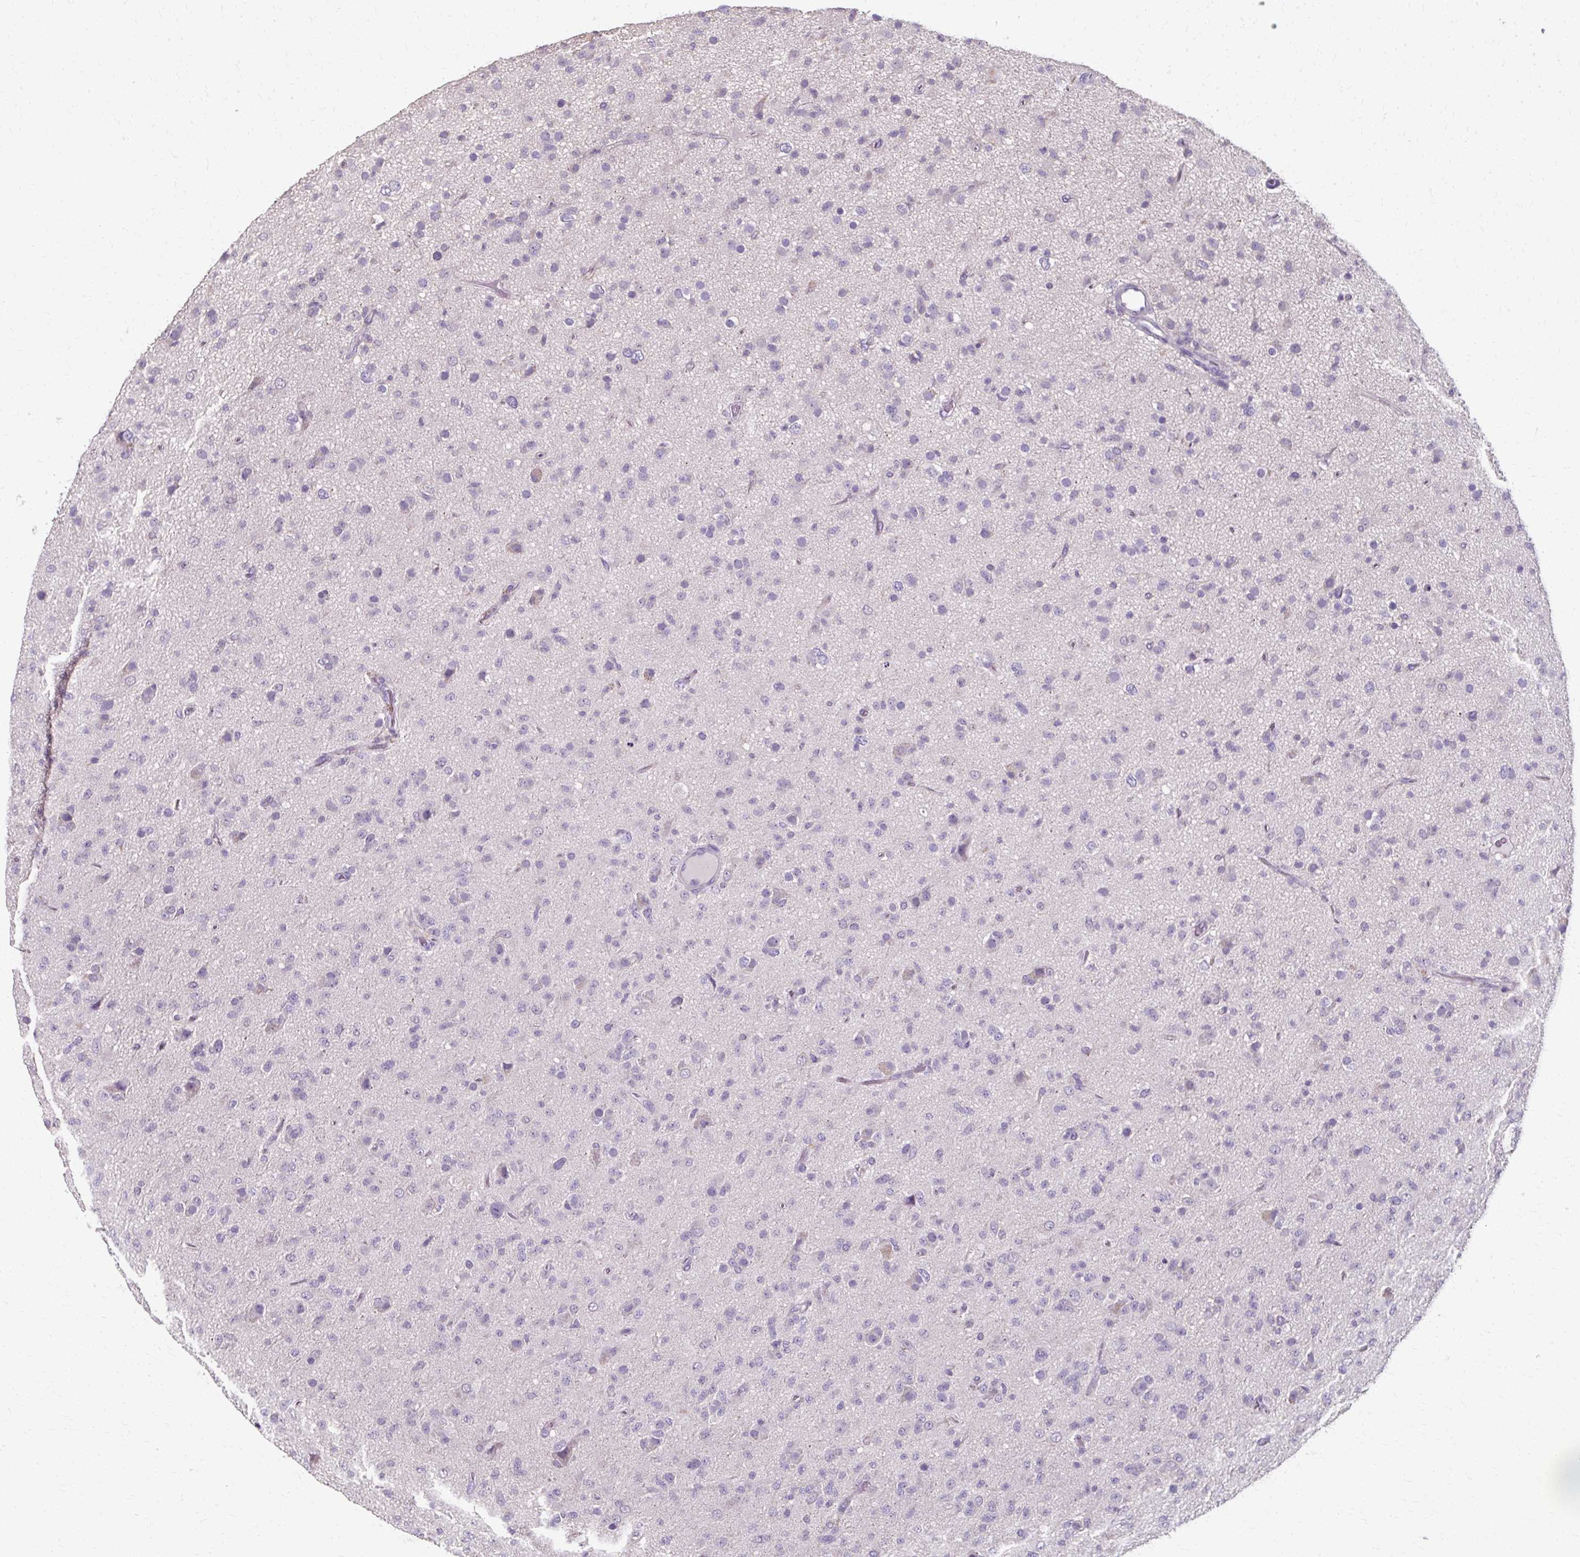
{"staining": {"intensity": "negative", "quantity": "none", "location": "none"}, "tissue": "glioma", "cell_type": "Tumor cells", "image_type": "cancer", "snomed": [{"axis": "morphology", "description": "Glioma, malignant, Low grade"}, {"axis": "topography", "description": "Brain"}], "caption": "This is an IHC image of malignant glioma (low-grade). There is no staining in tumor cells.", "gene": "KLHL24", "patient": {"sex": "male", "age": 65}}